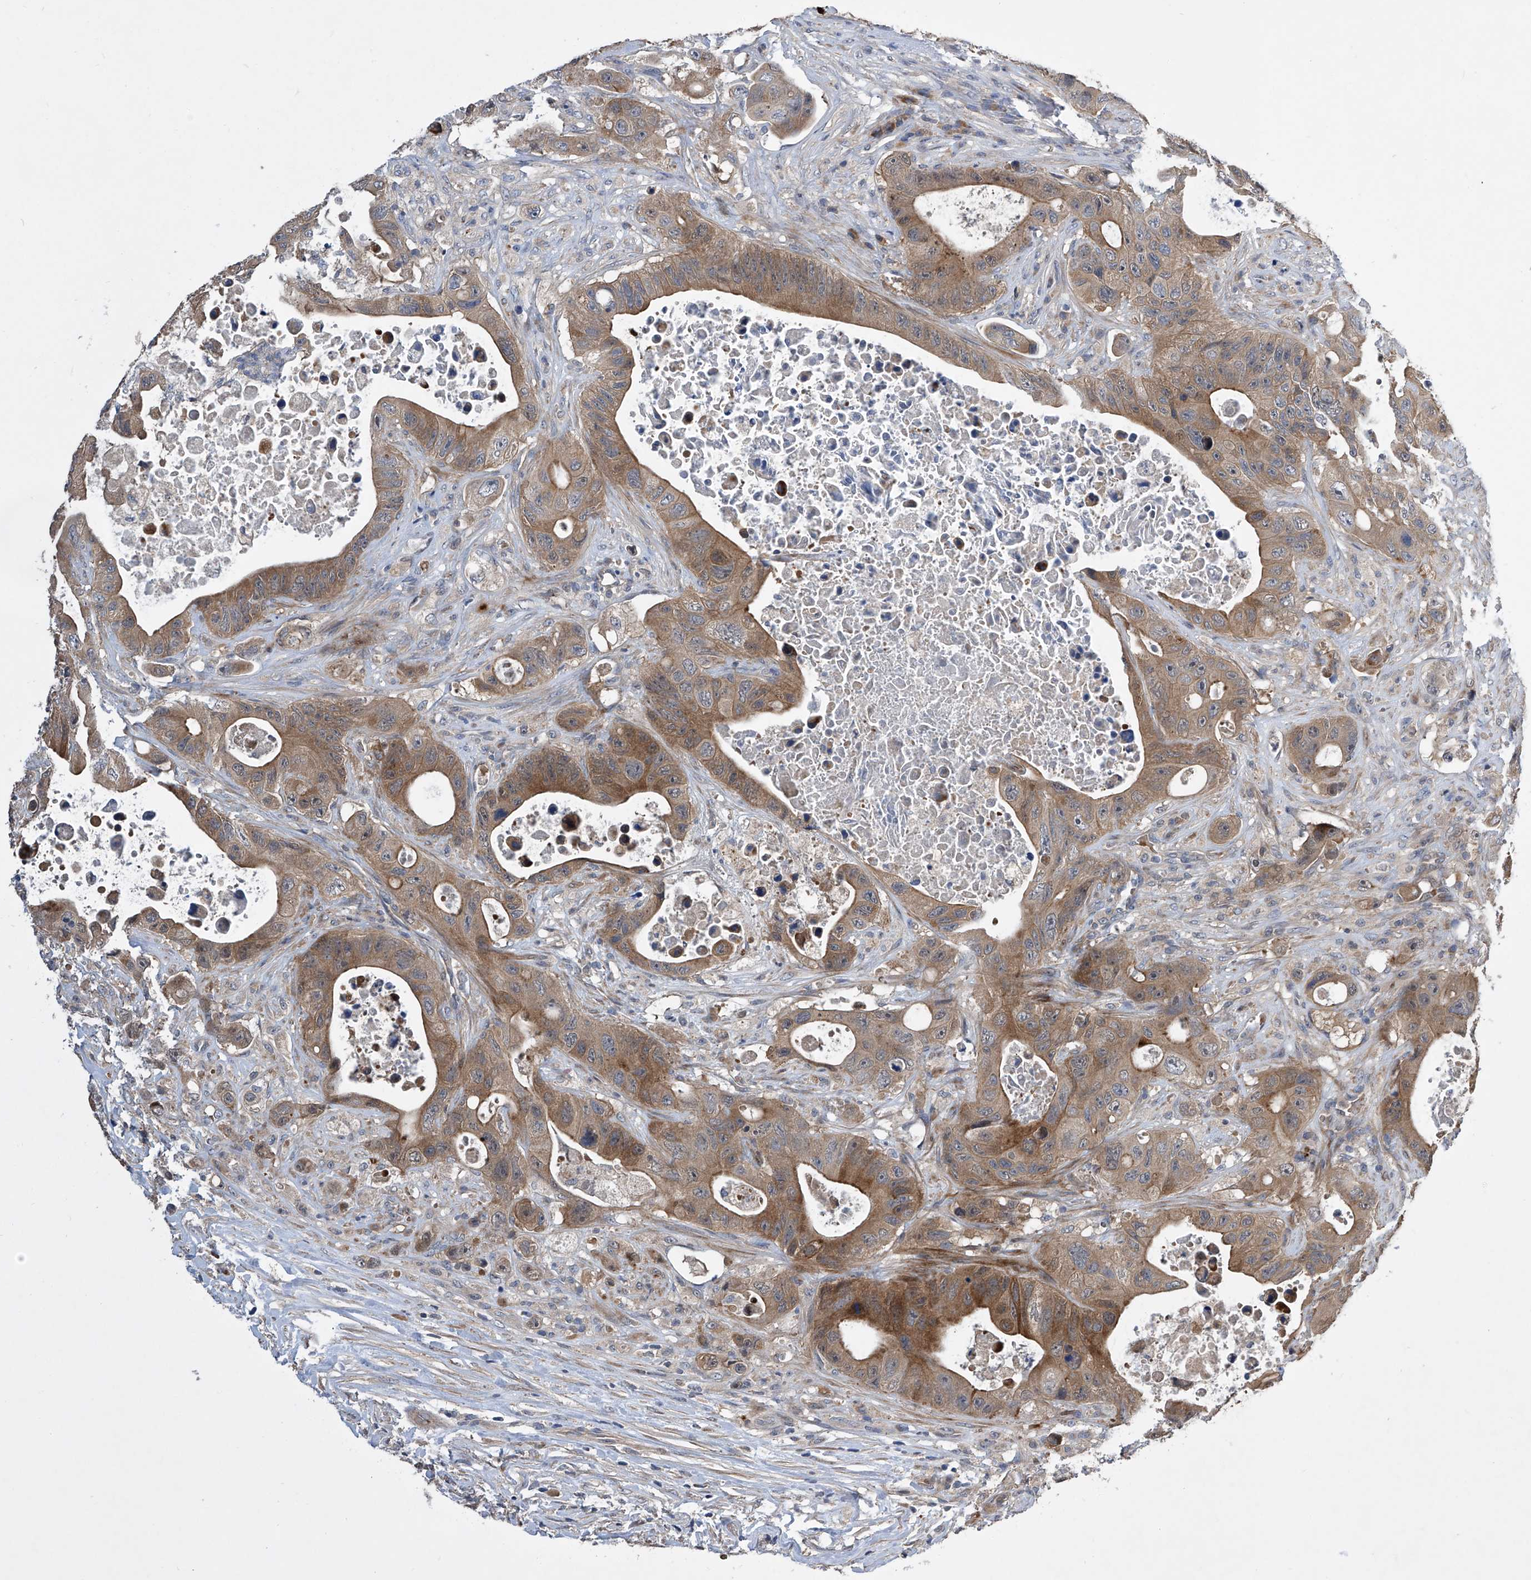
{"staining": {"intensity": "moderate", "quantity": ">75%", "location": "cytoplasmic/membranous"}, "tissue": "colorectal cancer", "cell_type": "Tumor cells", "image_type": "cancer", "snomed": [{"axis": "morphology", "description": "Adenocarcinoma, NOS"}, {"axis": "topography", "description": "Colon"}], "caption": "Immunohistochemical staining of colorectal cancer (adenocarcinoma) demonstrates medium levels of moderate cytoplasmic/membranous protein expression in approximately >75% of tumor cells.", "gene": "USF3", "patient": {"sex": "female", "age": 46}}